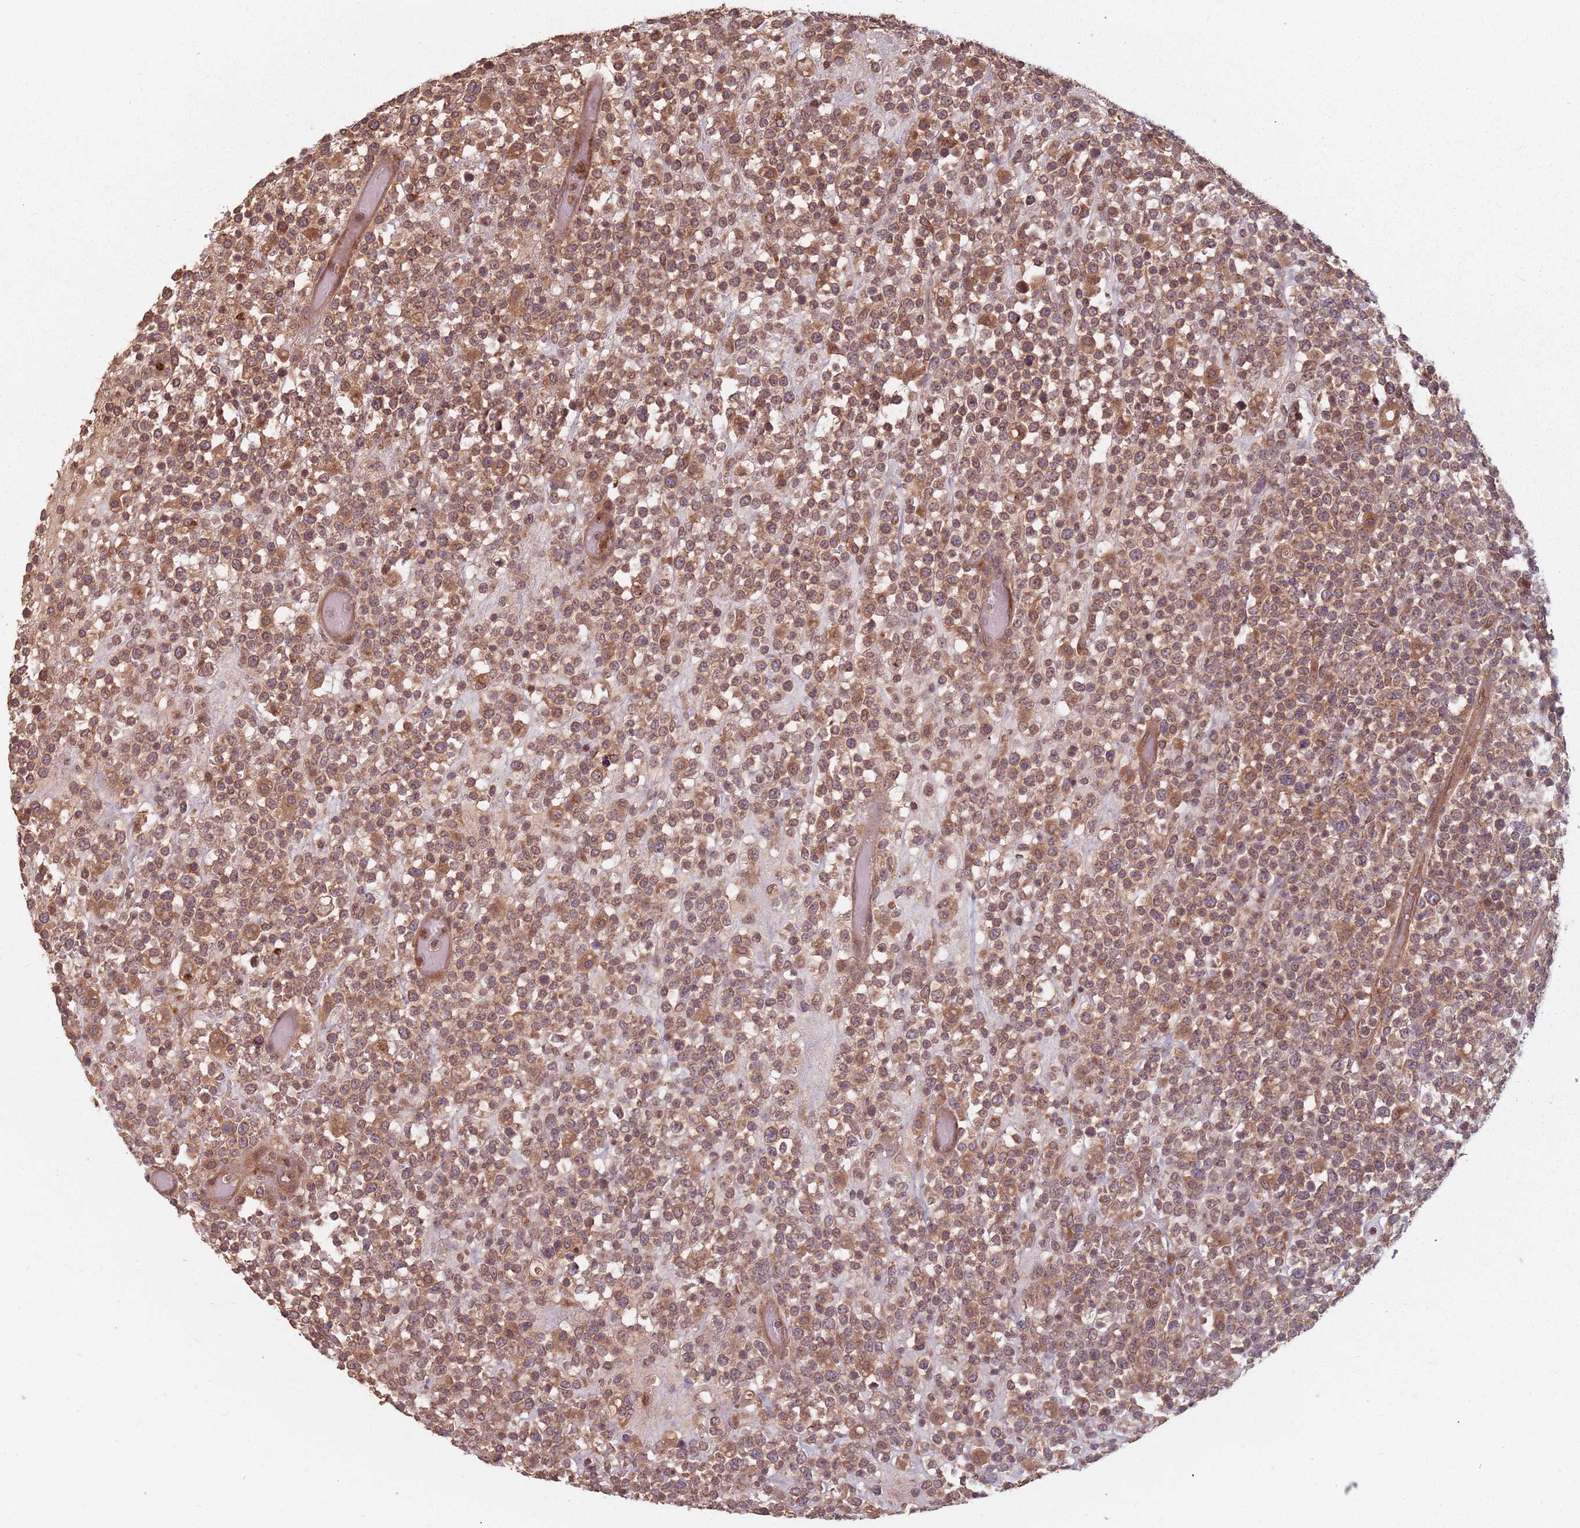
{"staining": {"intensity": "moderate", "quantity": ">75%", "location": "cytoplasmic/membranous"}, "tissue": "lymphoma", "cell_type": "Tumor cells", "image_type": "cancer", "snomed": [{"axis": "morphology", "description": "Malignant lymphoma, non-Hodgkin's type, High grade"}, {"axis": "topography", "description": "Colon"}], "caption": "The immunohistochemical stain highlights moderate cytoplasmic/membranous expression in tumor cells of lymphoma tissue.", "gene": "C3orf14", "patient": {"sex": "female", "age": 53}}